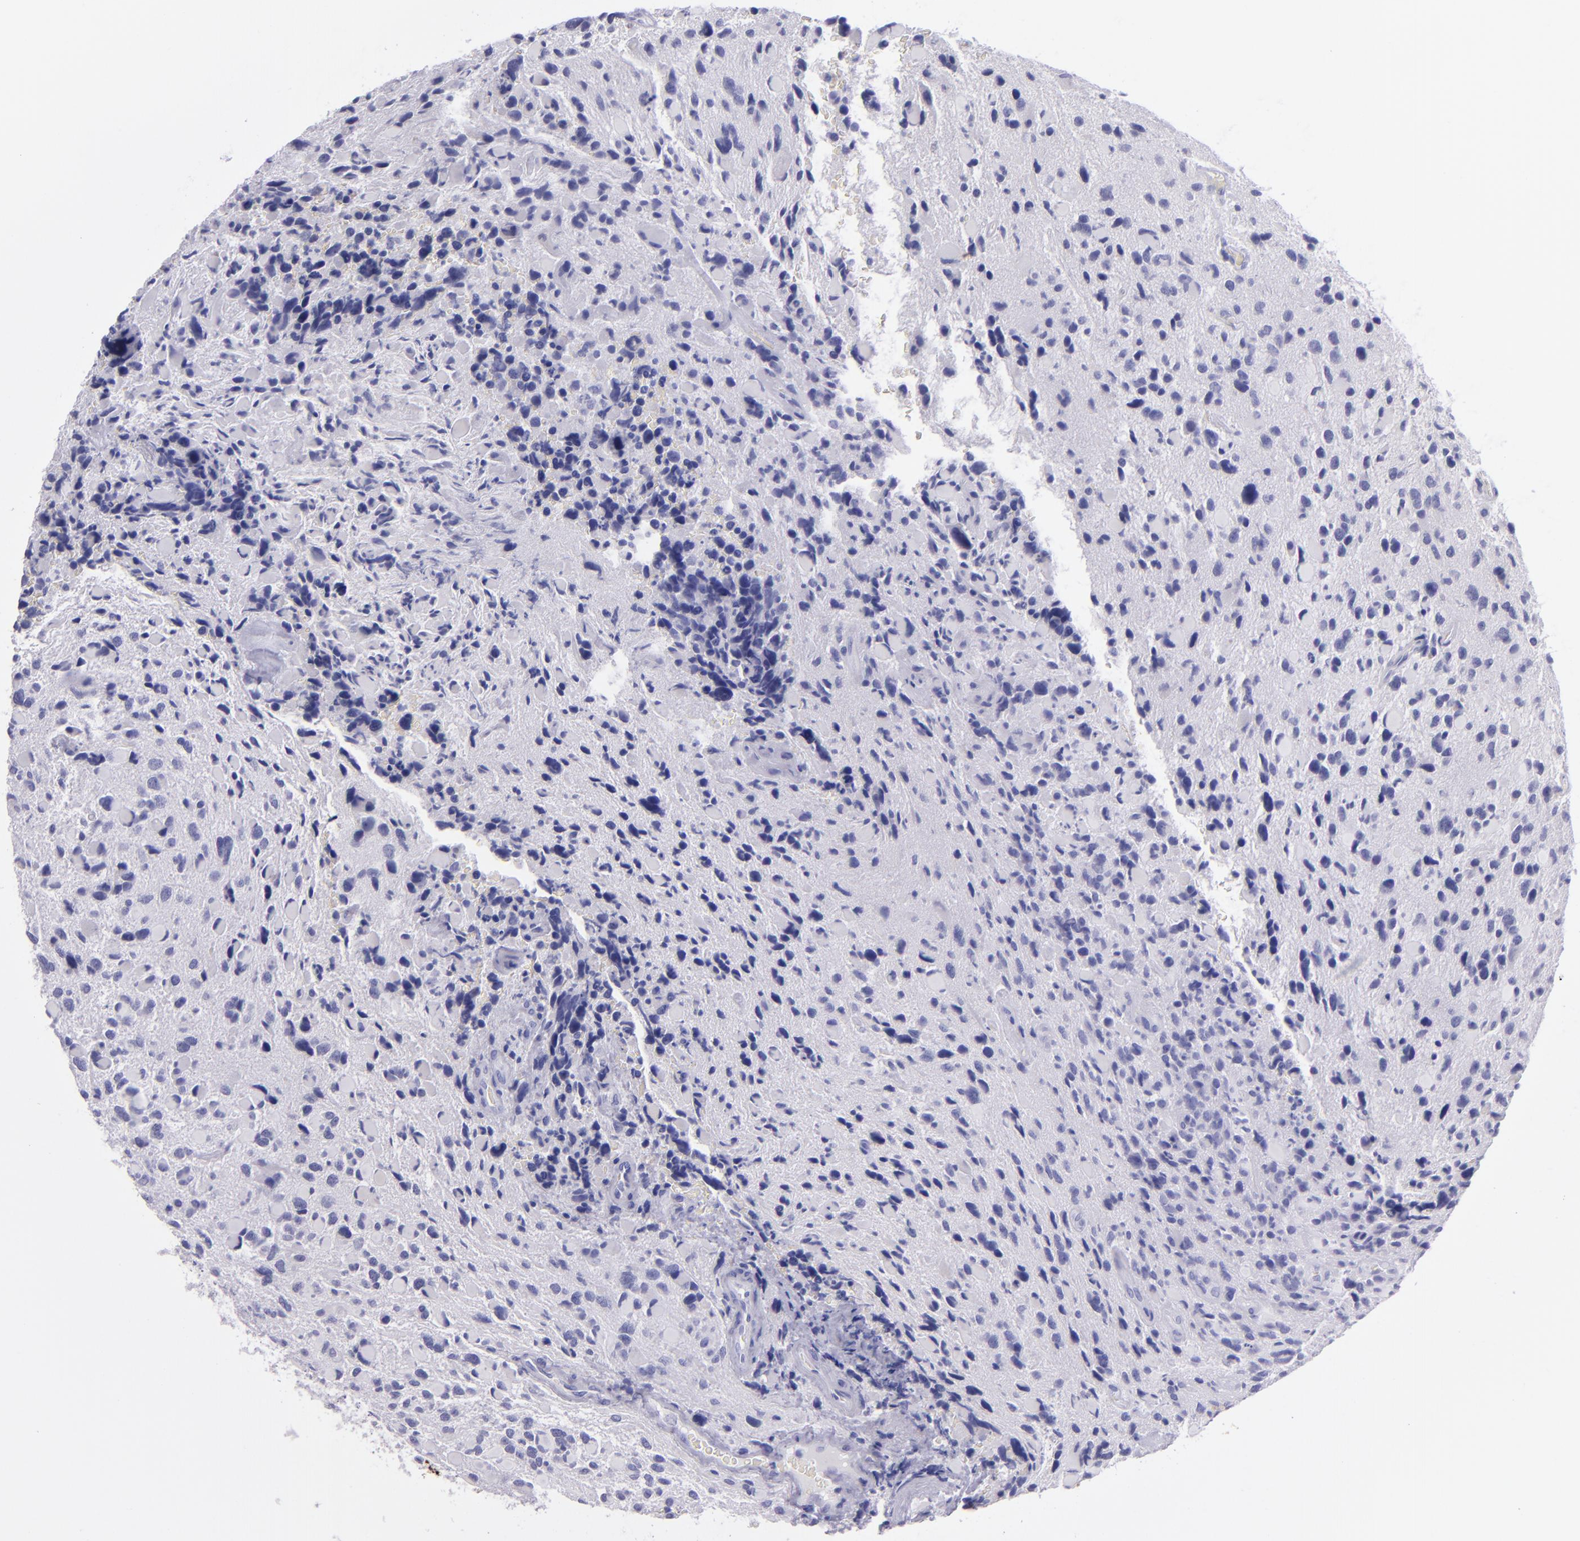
{"staining": {"intensity": "negative", "quantity": "none", "location": "none"}, "tissue": "glioma", "cell_type": "Tumor cells", "image_type": "cancer", "snomed": [{"axis": "morphology", "description": "Glioma, malignant, High grade"}, {"axis": "topography", "description": "Brain"}], "caption": "A high-resolution image shows immunohistochemistry staining of glioma, which displays no significant staining in tumor cells.", "gene": "TNNT3", "patient": {"sex": "female", "age": 37}}